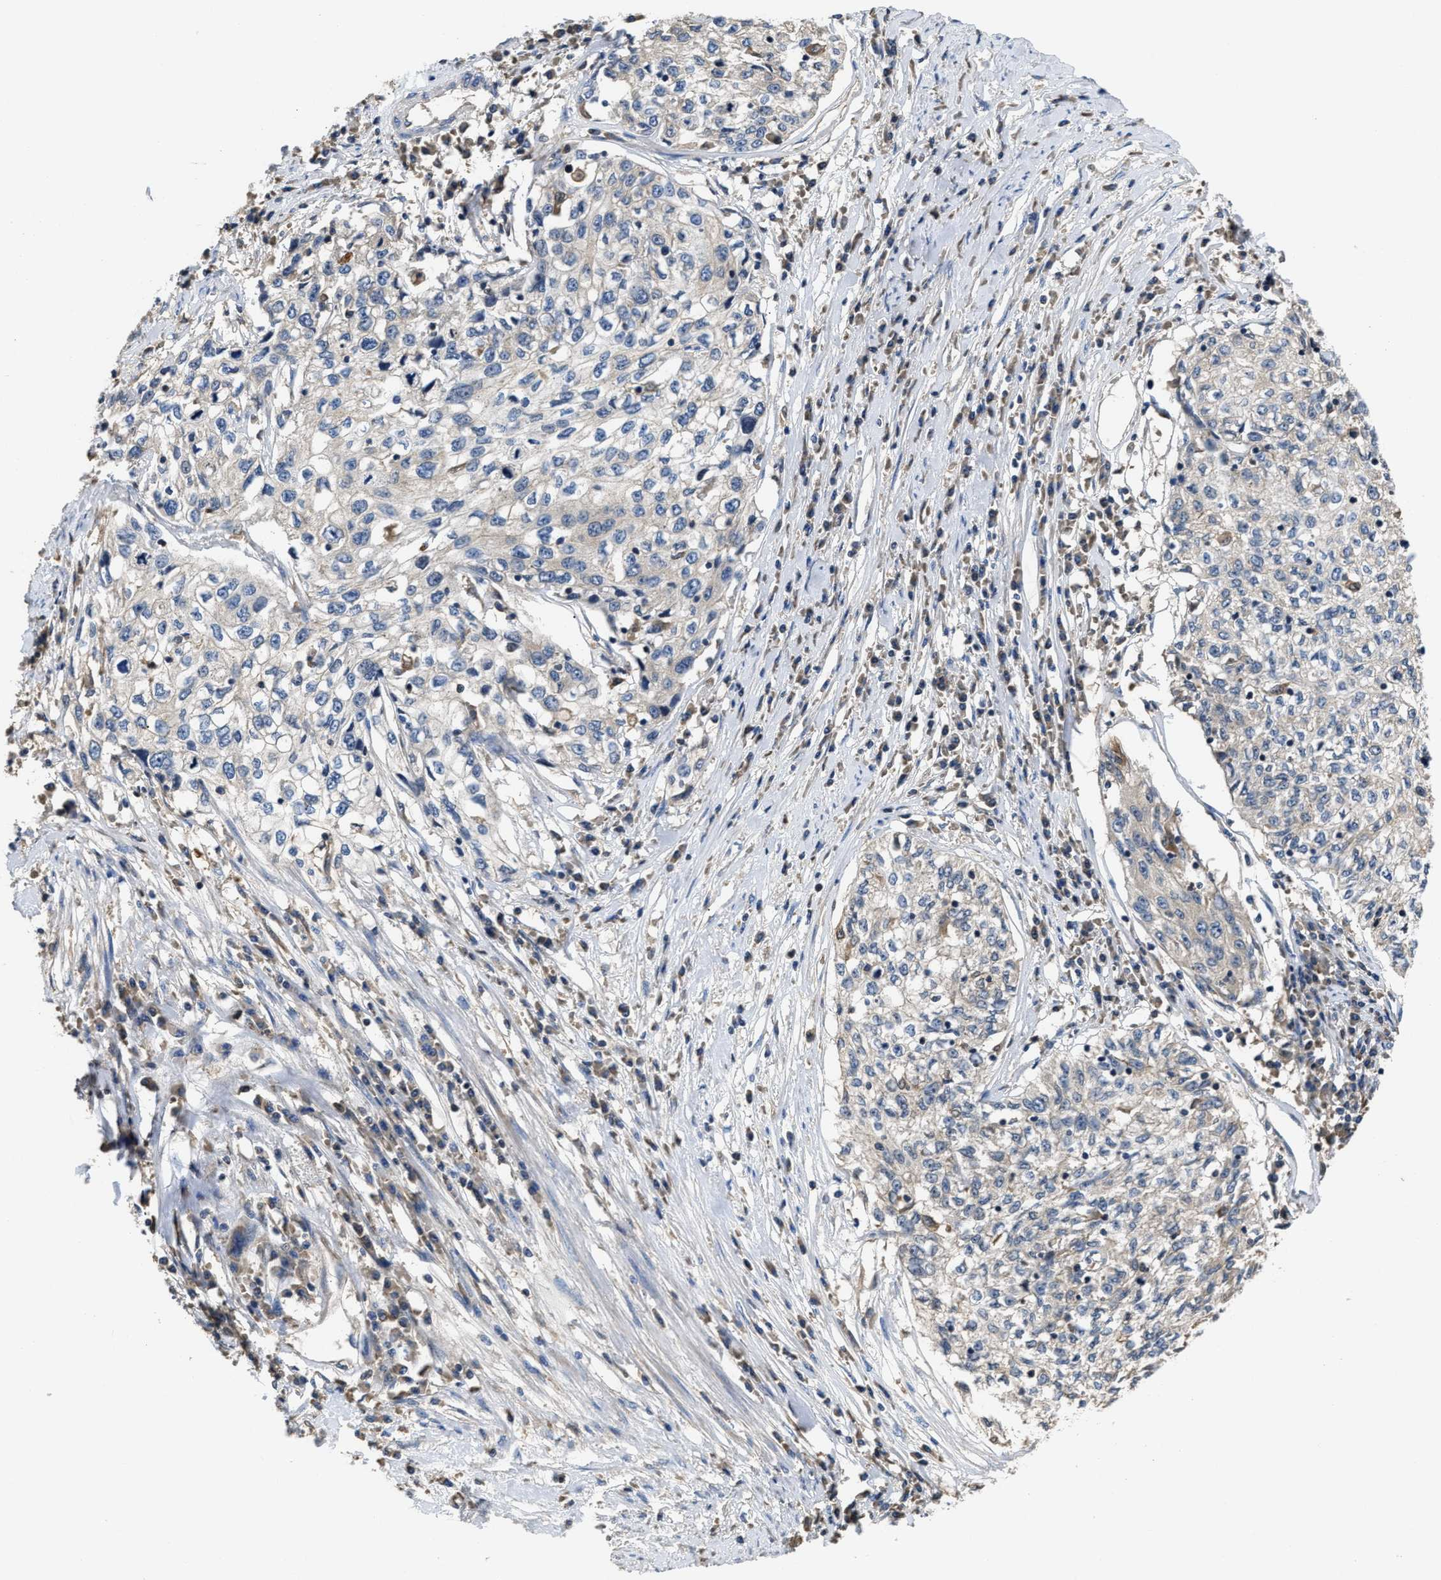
{"staining": {"intensity": "negative", "quantity": "none", "location": "none"}, "tissue": "cervical cancer", "cell_type": "Tumor cells", "image_type": "cancer", "snomed": [{"axis": "morphology", "description": "Squamous cell carcinoma, NOS"}, {"axis": "topography", "description": "Cervix"}], "caption": "The histopathology image displays no staining of tumor cells in cervical squamous cell carcinoma.", "gene": "OSTF1", "patient": {"sex": "female", "age": 57}}